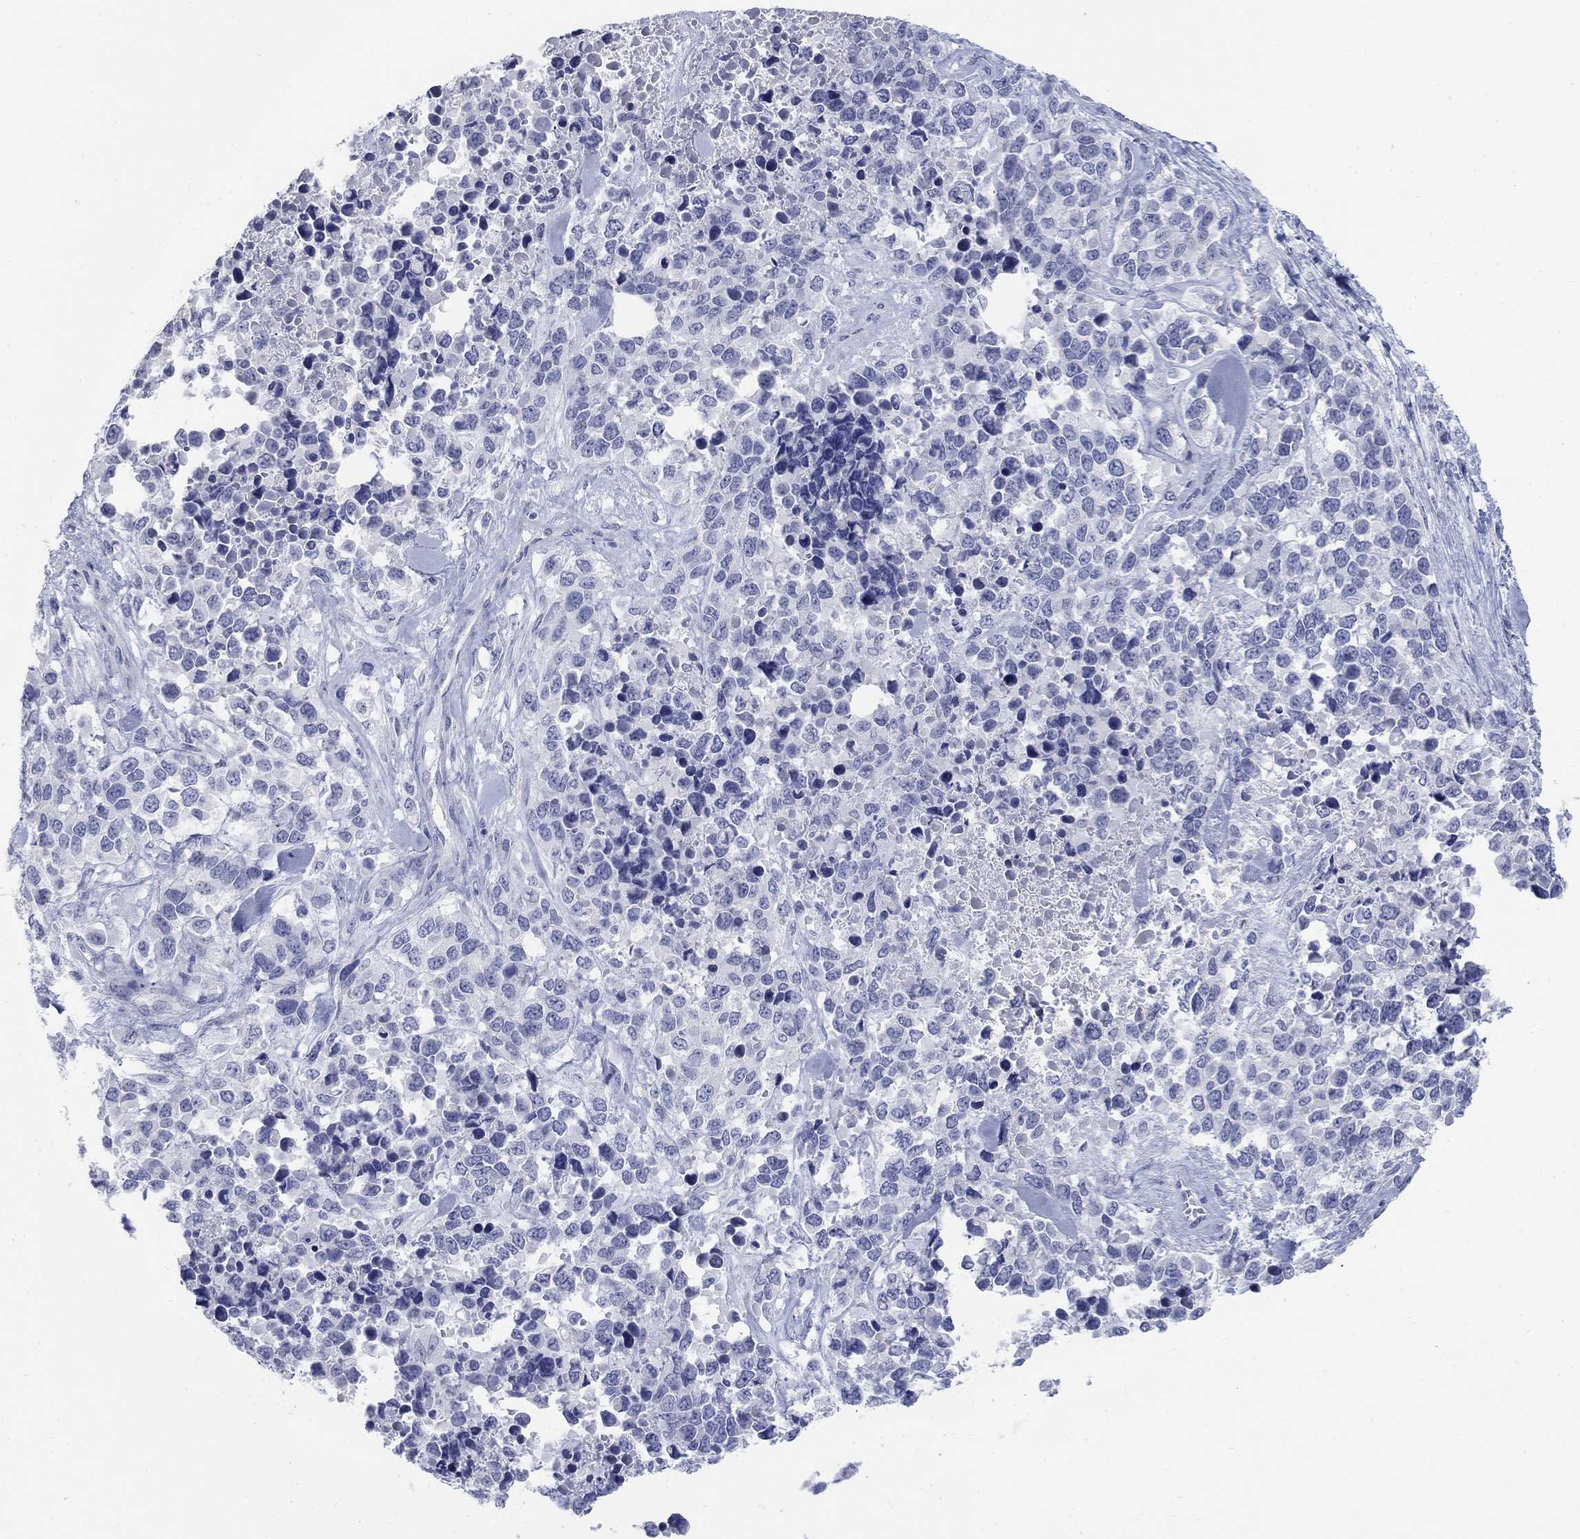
{"staining": {"intensity": "negative", "quantity": "none", "location": "none"}, "tissue": "melanoma", "cell_type": "Tumor cells", "image_type": "cancer", "snomed": [{"axis": "morphology", "description": "Malignant melanoma, Metastatic site"}, {"axis": "topography", "description": "Skin"}], "caption": "Immunohistochemical staining of human malignant melanoma (metastatic site) reveals no significant positivity in tumor cells.", "gene": "ATP6V1G2", "patient": {"sex": "male", "age": 84}}